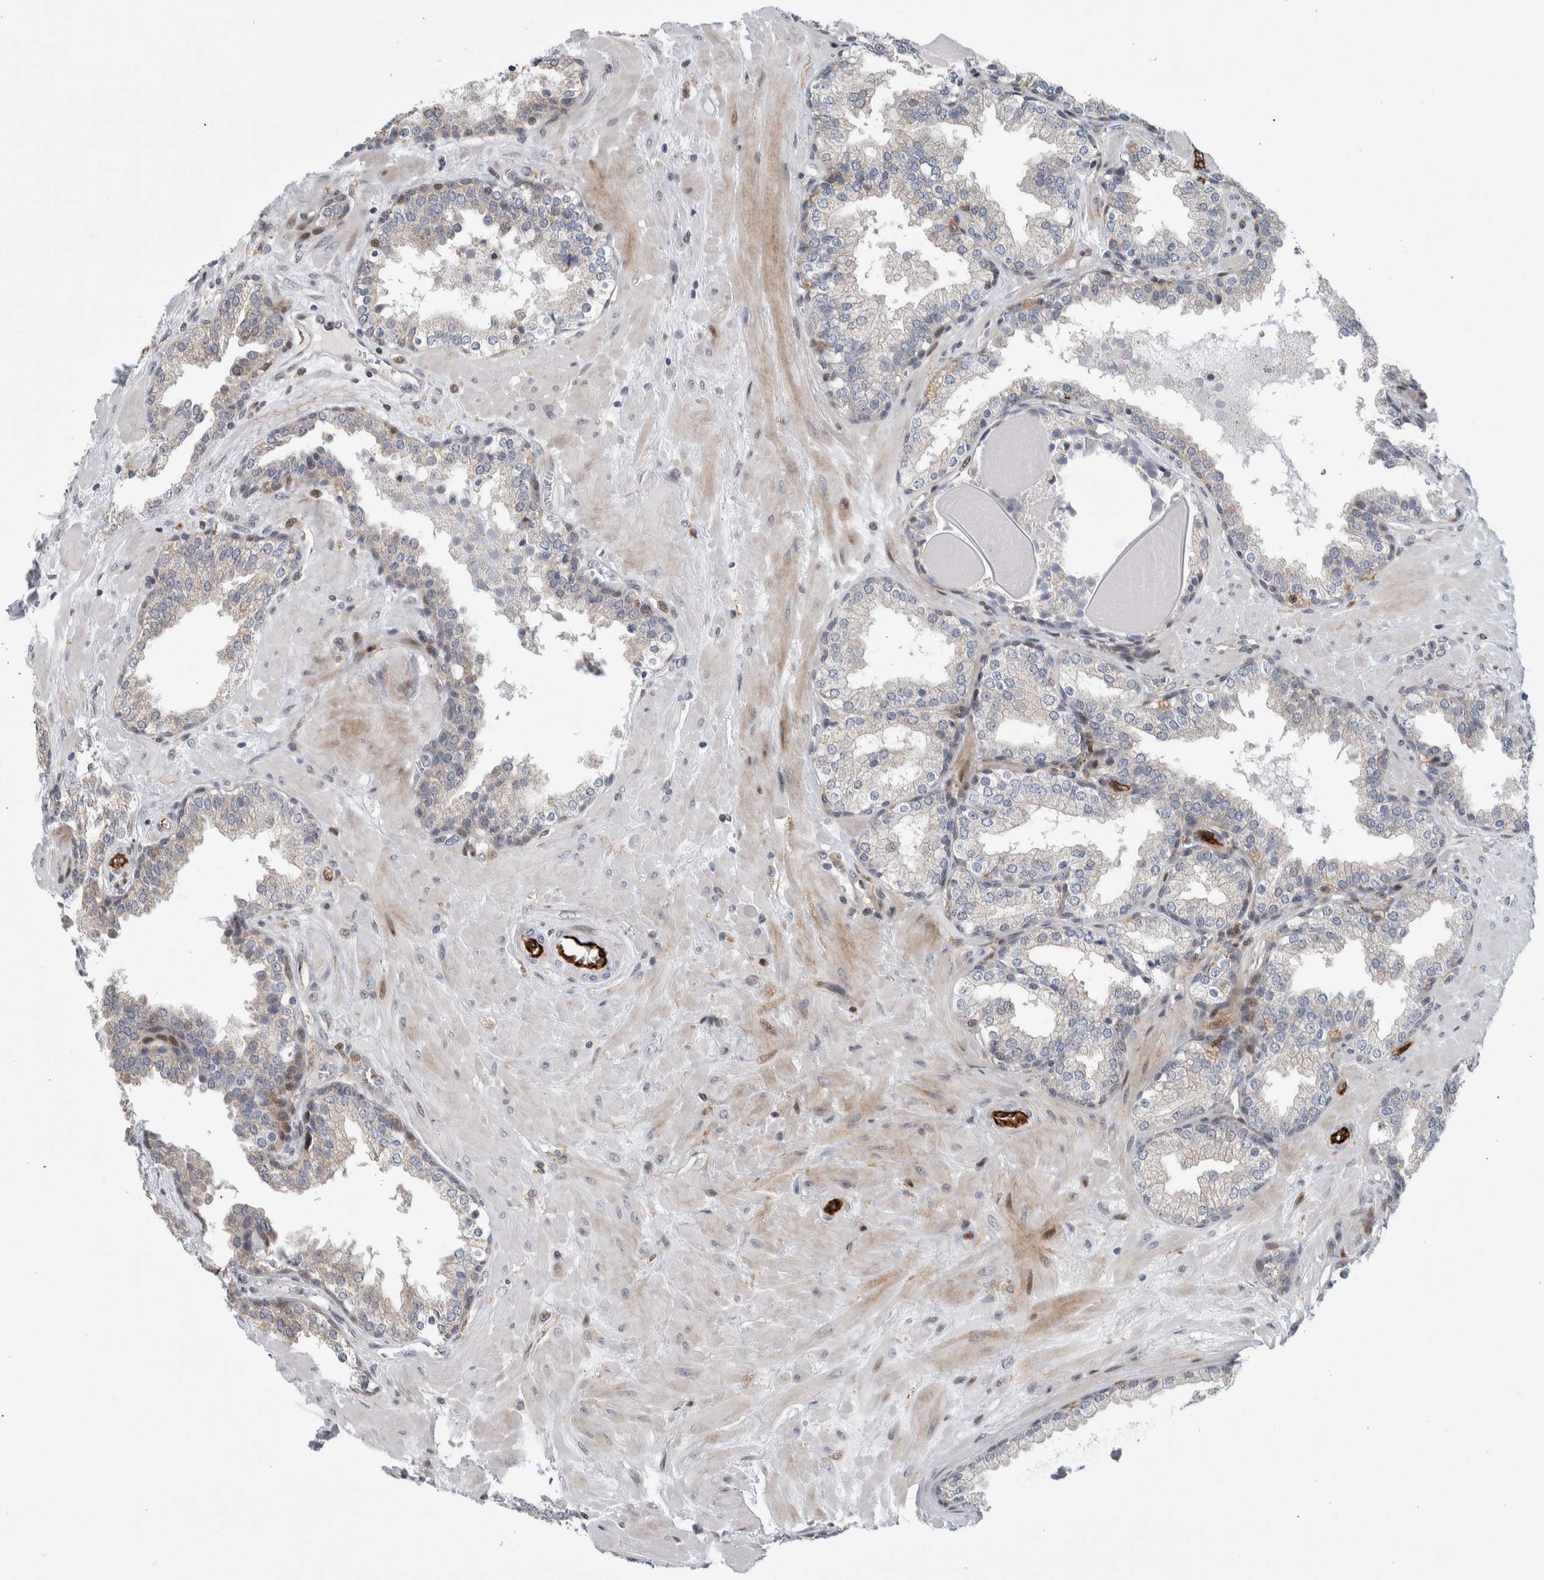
{"staining": {"intensity": "negative", "quantity": "none", "location": "none"}, "tissue": "prostate", "cell_type": "Glandular cells", "image_type": "normal", "snomed": [{"axis": "morphology", "description": "Normal tissue, NOS"}, {"axis": "topography", "description": "Prostate"}], "caption": "This is a photomicrograph of IHC staining of benign prostate, which shows no expression in glandular cells.", "gene": "MSL1", "patient": {"sex": "male", "age": 51}}